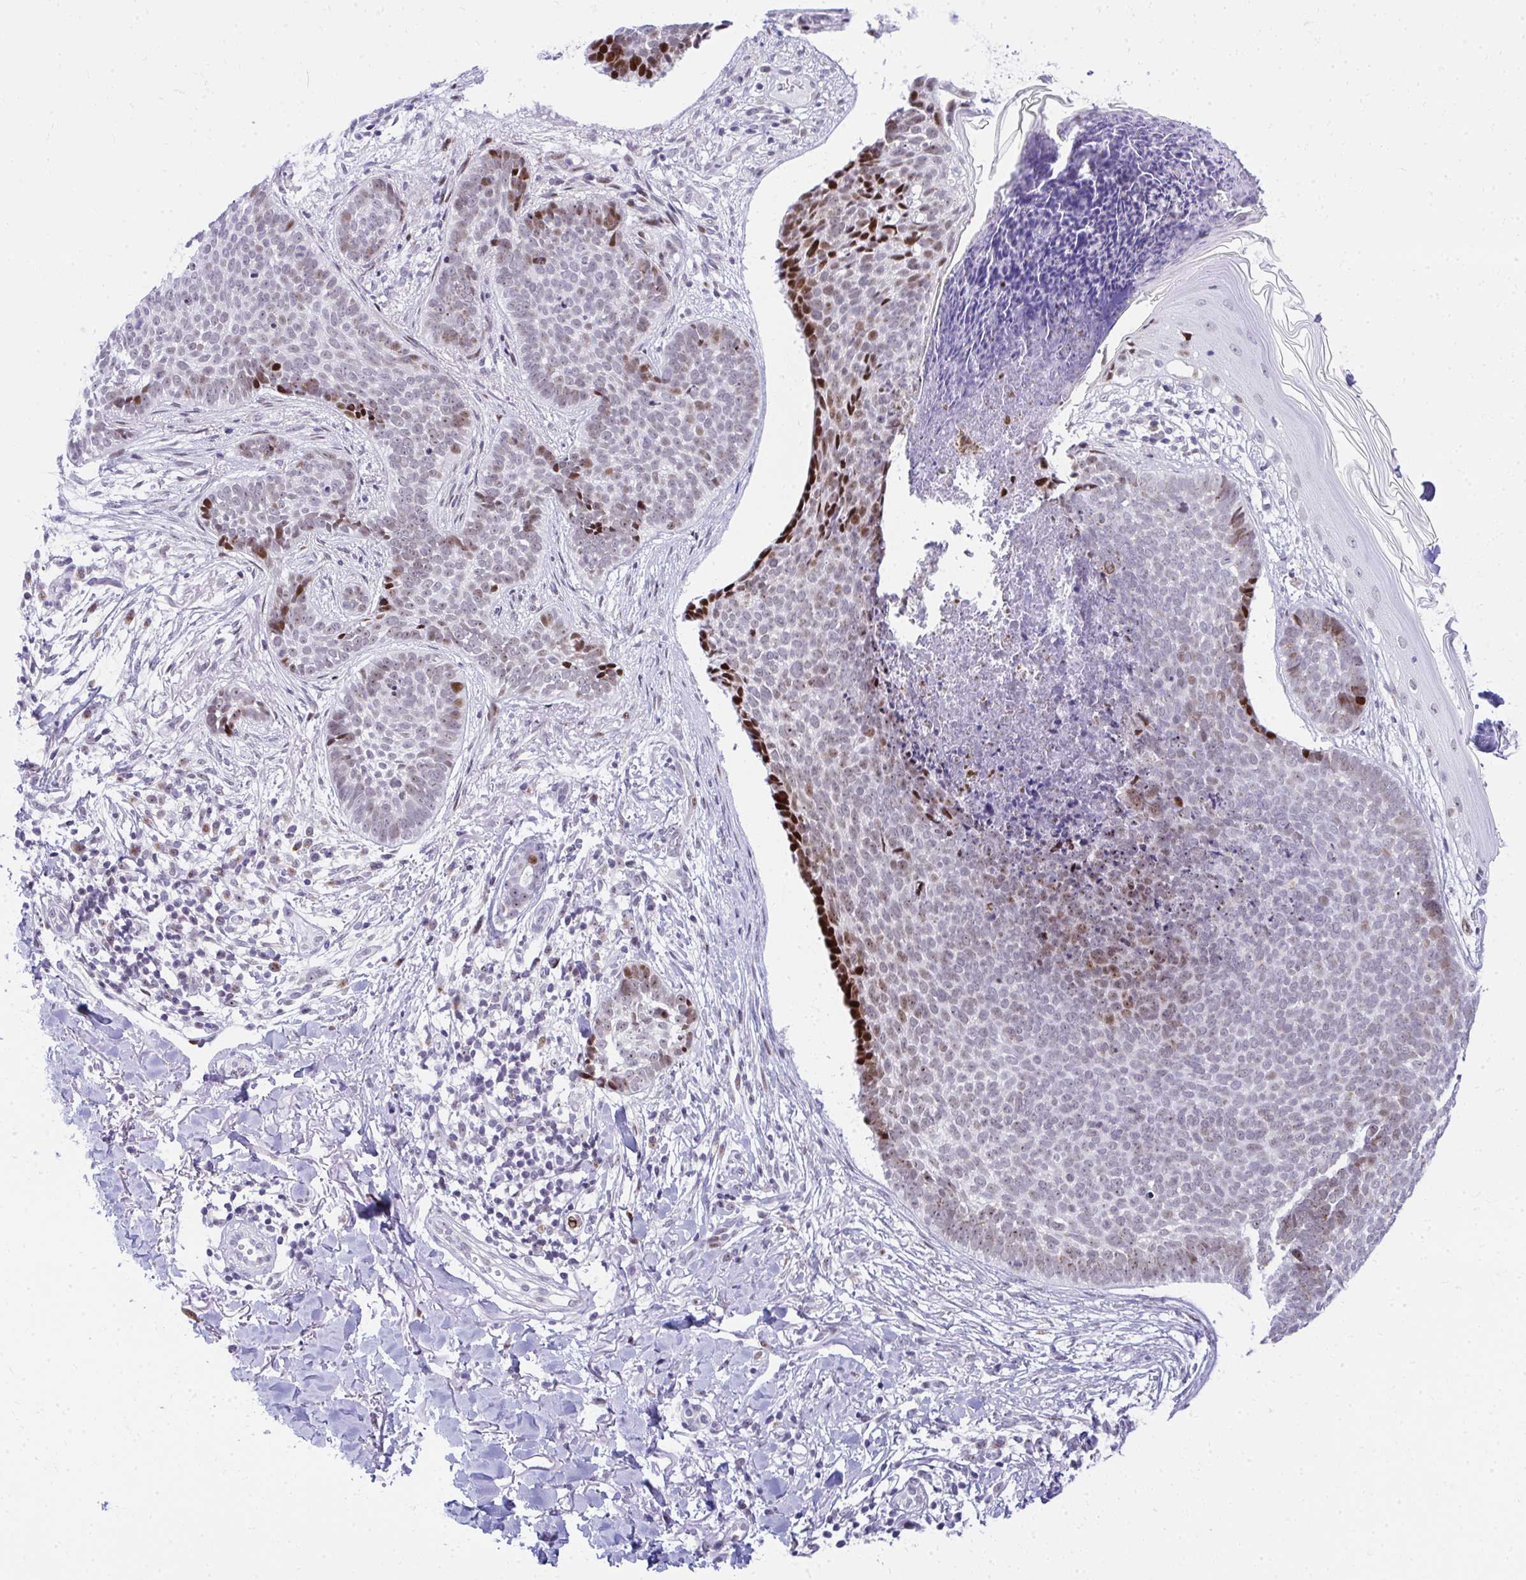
{"staining": {"intensity": "strong", "quantity": "<25%", "location": "nuclear"}, "tissue": "skin cancer", "cell_type": "Tumor cells", "image_type": "cancer", "snomed": [{"axis": "morphology", "description": "Basal cell carcinoma"}, {"axis": "topography", "description": "Skin"}, {"axis": "topography", "description": "Skin of back"}], "caption": "Skin cancer (basal cell carcinoma) stained with immunohistochemistry (IHC) reveals strong nuclear positivity in approximately <25% of tumor cells.", "gene": "GLDN", "patient": {"sex": "male", "age": 81}}